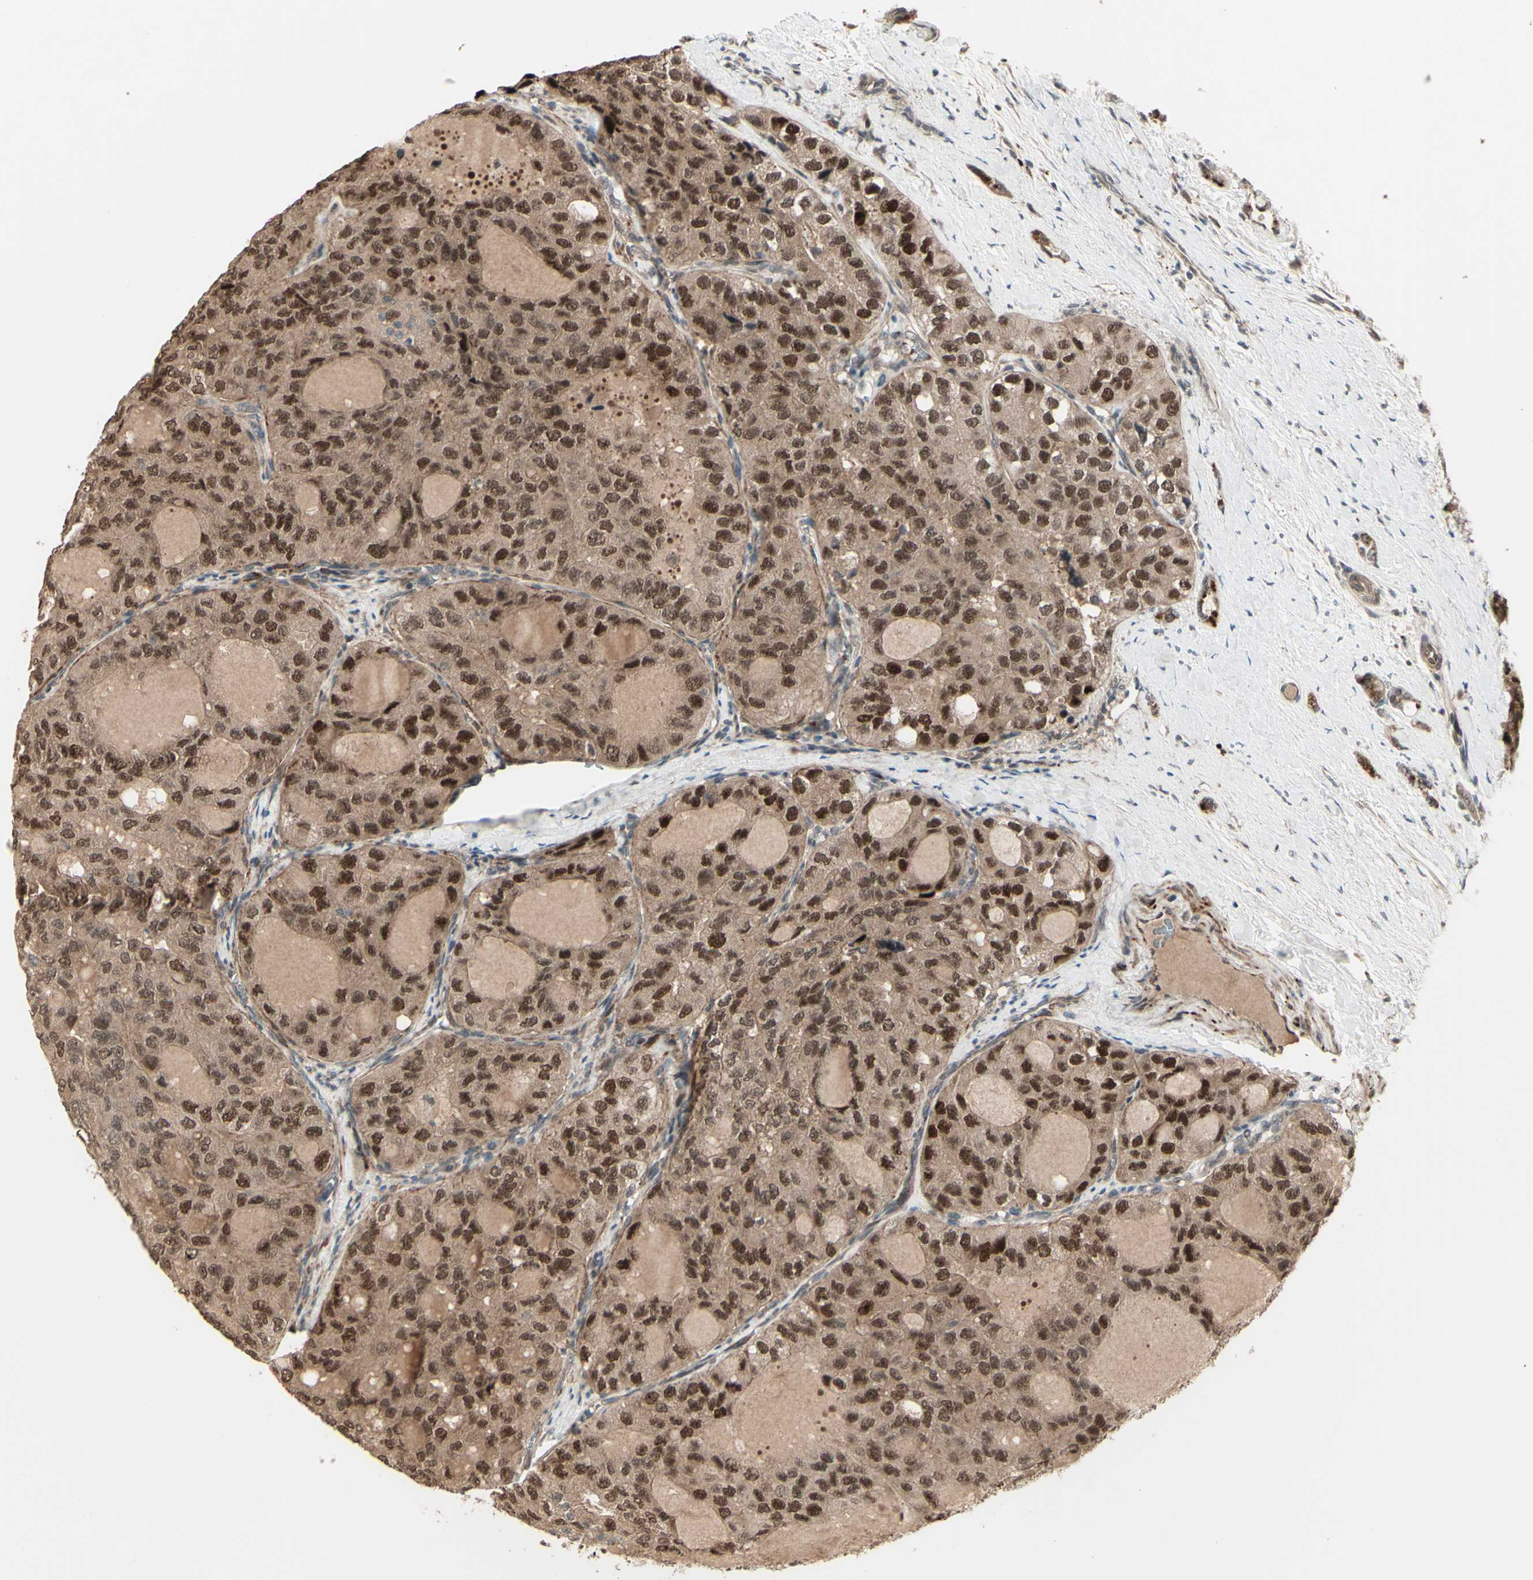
{"staining": {"intensity": "moderate", "quantity": ">75%", "location": "cytoplasmic/membranous,nuclear"}, "tissue": "thyroid cancer", "cell_type": "Tumor cells", "image_type": "cancer", "snomed": [{"axis": "morphology", "description": "Follicular adenoma carcinoma, NOS"}, {"axis": "topography", "description": "Thyroid gland"}], "caption": "The micrograph reveals staining of follicular adenoma carcinoma (thyroid), revealing moderate cytoplasmic/membranous and nuclear protein staining (brown color) within tumor cells.", "gene": "MLF2", "patient": {"sex": "male", "age": 75}}